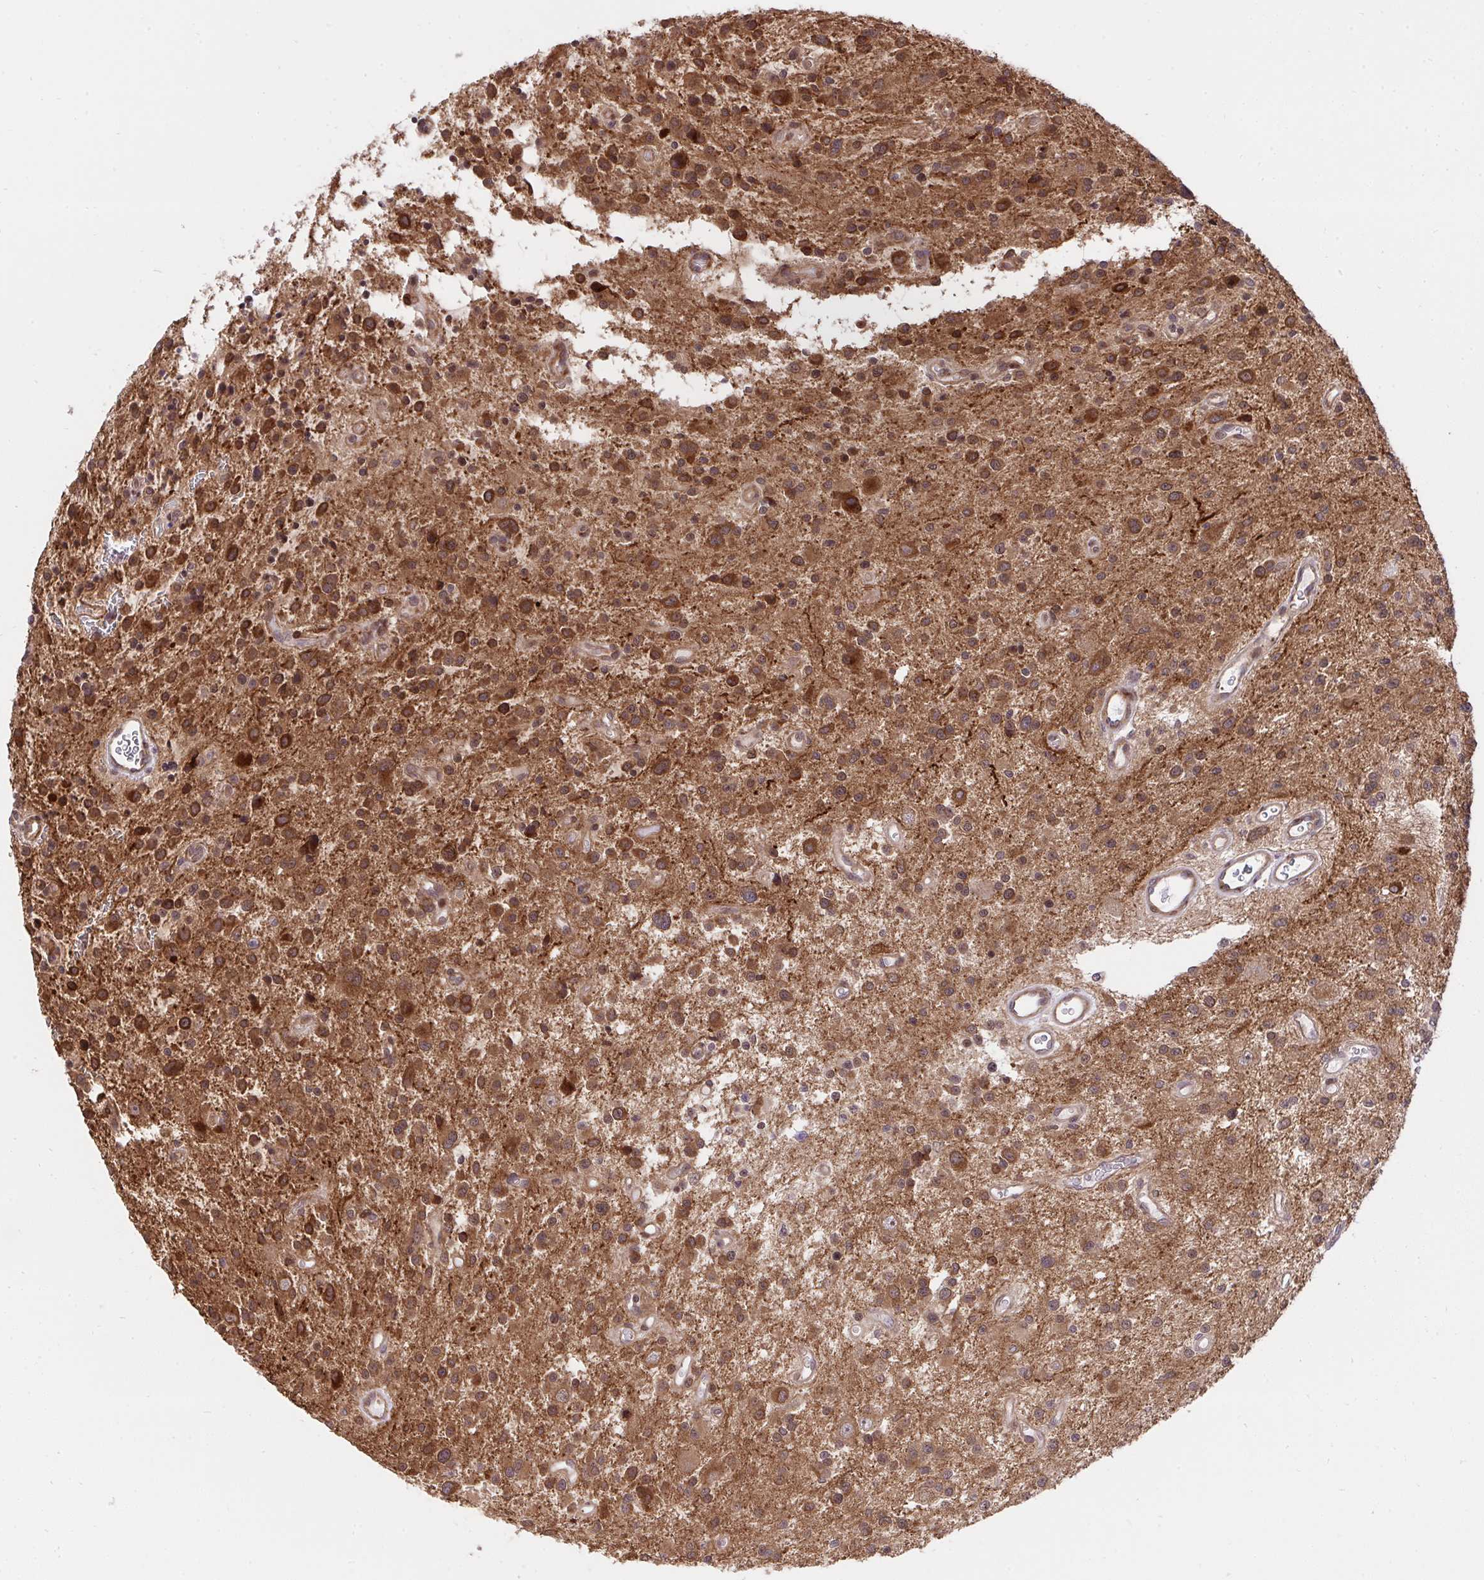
{"staining": {"intensity": "moderate", "quantity": ">75%", "location": "cytoplasmic/membranous"}, "tissue": "glioma", "cell_type": "Tumor cells", "image_type": "cancer", "snomed": [{"axis": "morphology", "description": "Glioma, malignant, Low grade"}, {"axis": "topography", "description": "Brain"}], "caption": "Moderate cytoplasmic/membranous staining for a protein is appreciated in about >75% of tumor cells of malignant glioma (low-grade) using IHC.", "gene": "ERI1", "patient": {"sex": "male", "age": 43}}